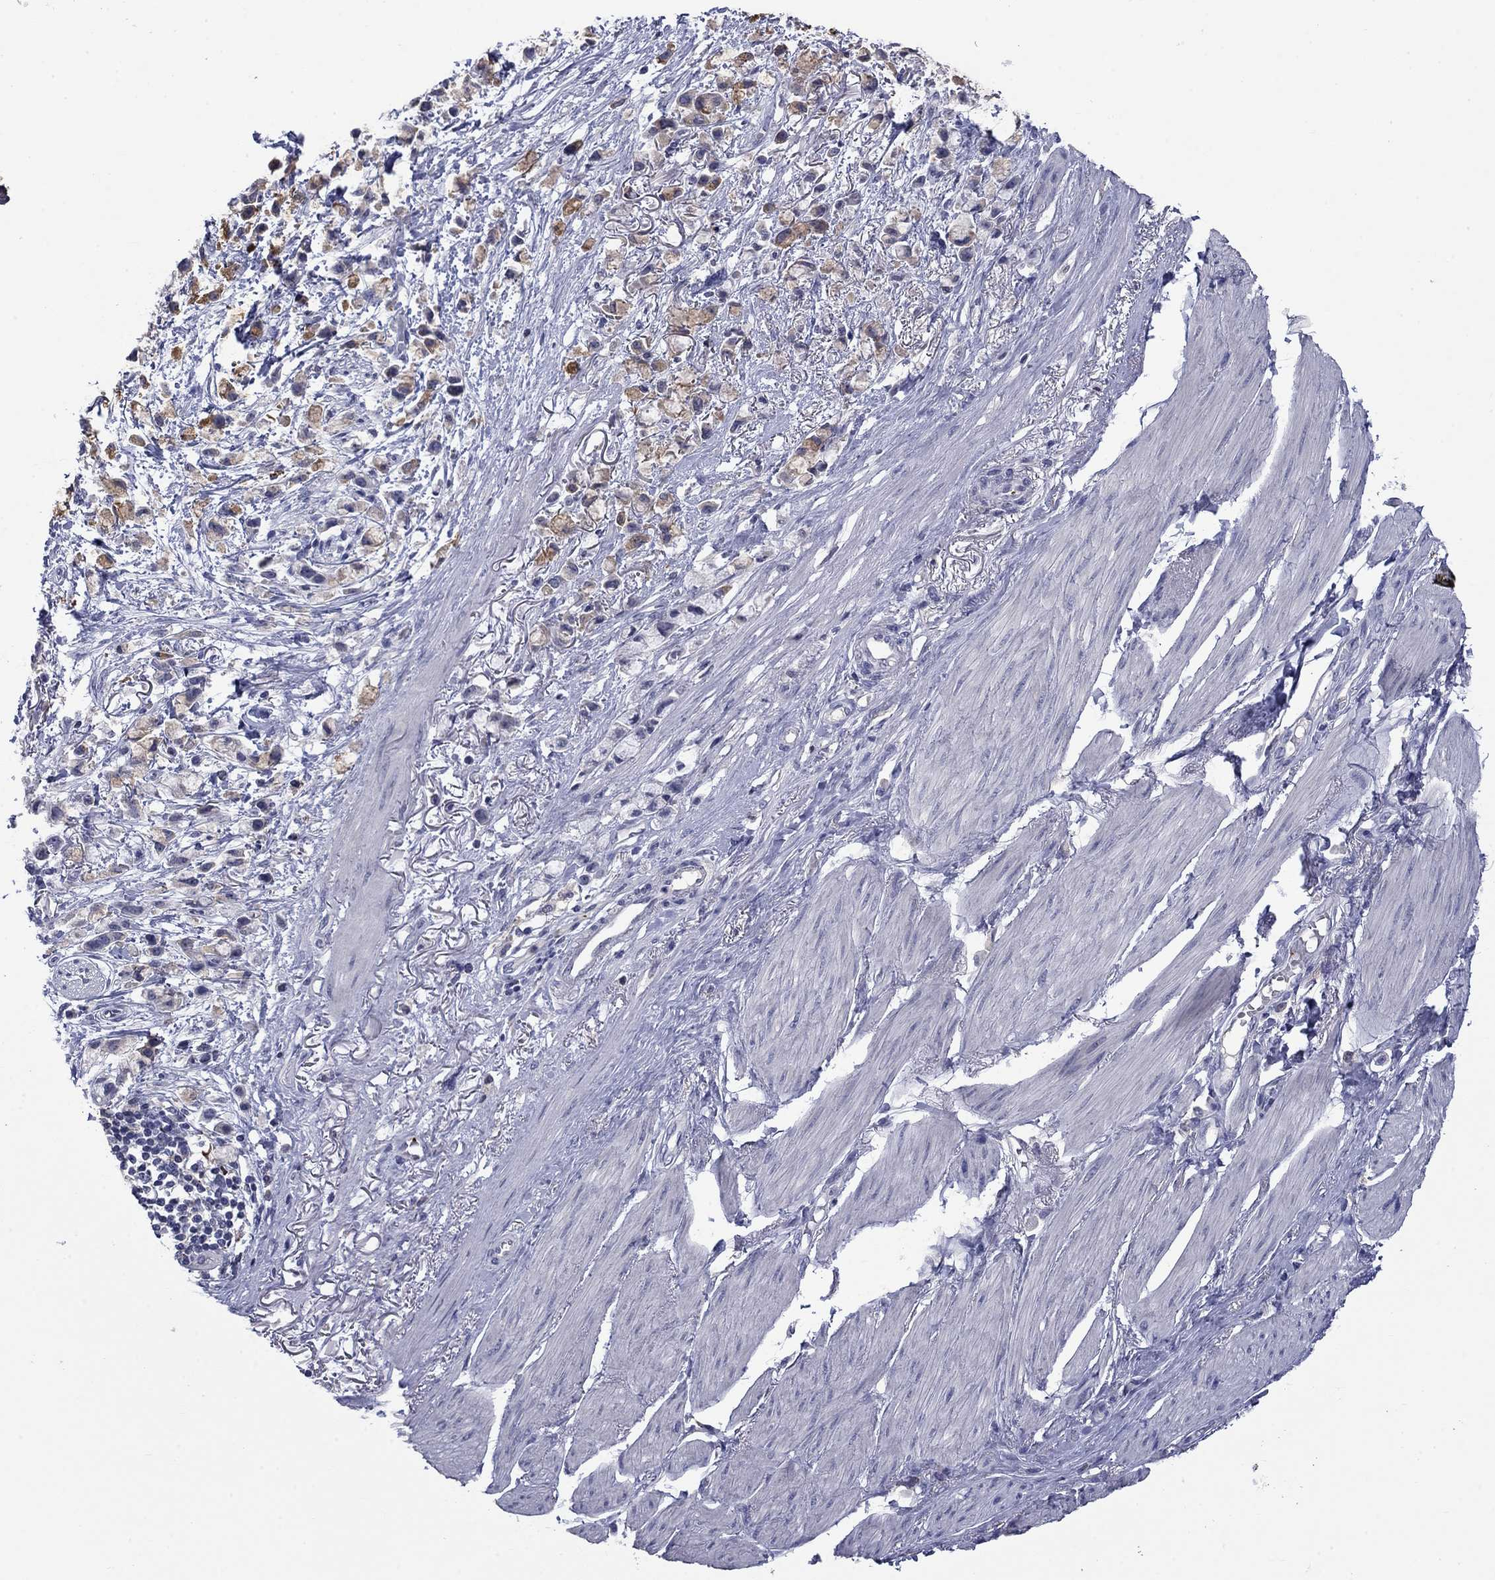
{"staining": {"intensity": "moderate", "quantity": "25%-75%", "location": "cytoplasmic/membranous"}, "tissue": "stomach cancer", "cell_type": "Tumor cells", "image_type": "cancer", "snomed": [{"axis": "morphology", "description": "Adenocarcinoma, NOS"}, {"axis": "topography", "description": "Stomach"}], "caption": "Moderate cytoplasmic/membranous expression is appreciated in approximately 25%-75% of tumor cells in adenocarcinoma (stomach).", "gene": "PLEK", "patient": {"sex": "female", "age": 81}}